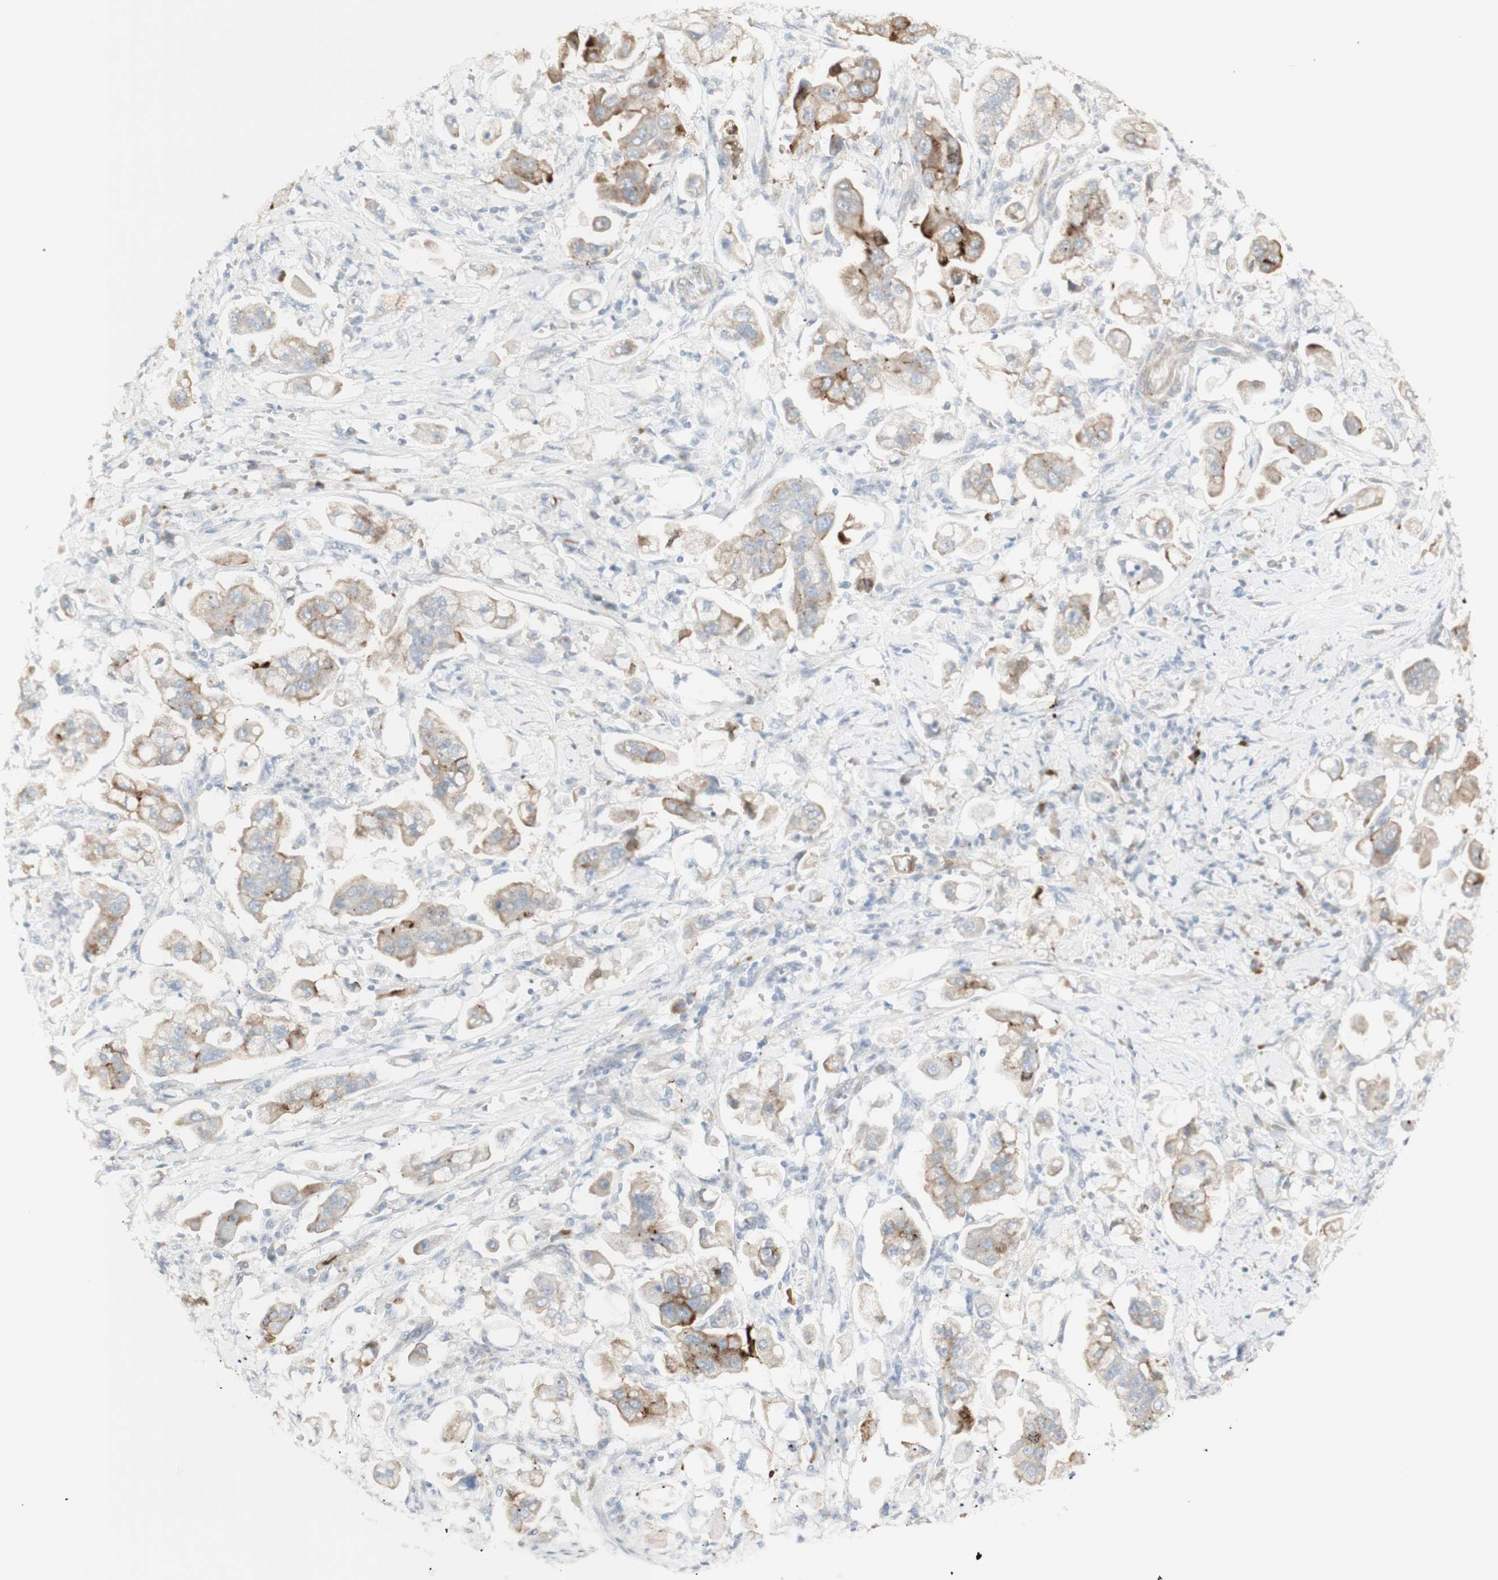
{"staining": {"intensity": "weak", "quantity": ">75%", "location": "cytoplasmic/membranous"}, "tissue": "stomach cancer", "cell_type": "Tumor cells", "image_type": "cancer", "snomed": [{"axis": "morphology", "description": "Adenocarcinoma, NOS"}, {"axis": "topography", "description": "Stomach"}], "caption": "Immunohistochemistry (DAB) staining of stomach cancer reveals weak cytoplasmic/membranous protein expression in about >75% of tumor cells.", "gene": "NDST4", "patient": {"sex": "male", "age": 62}}